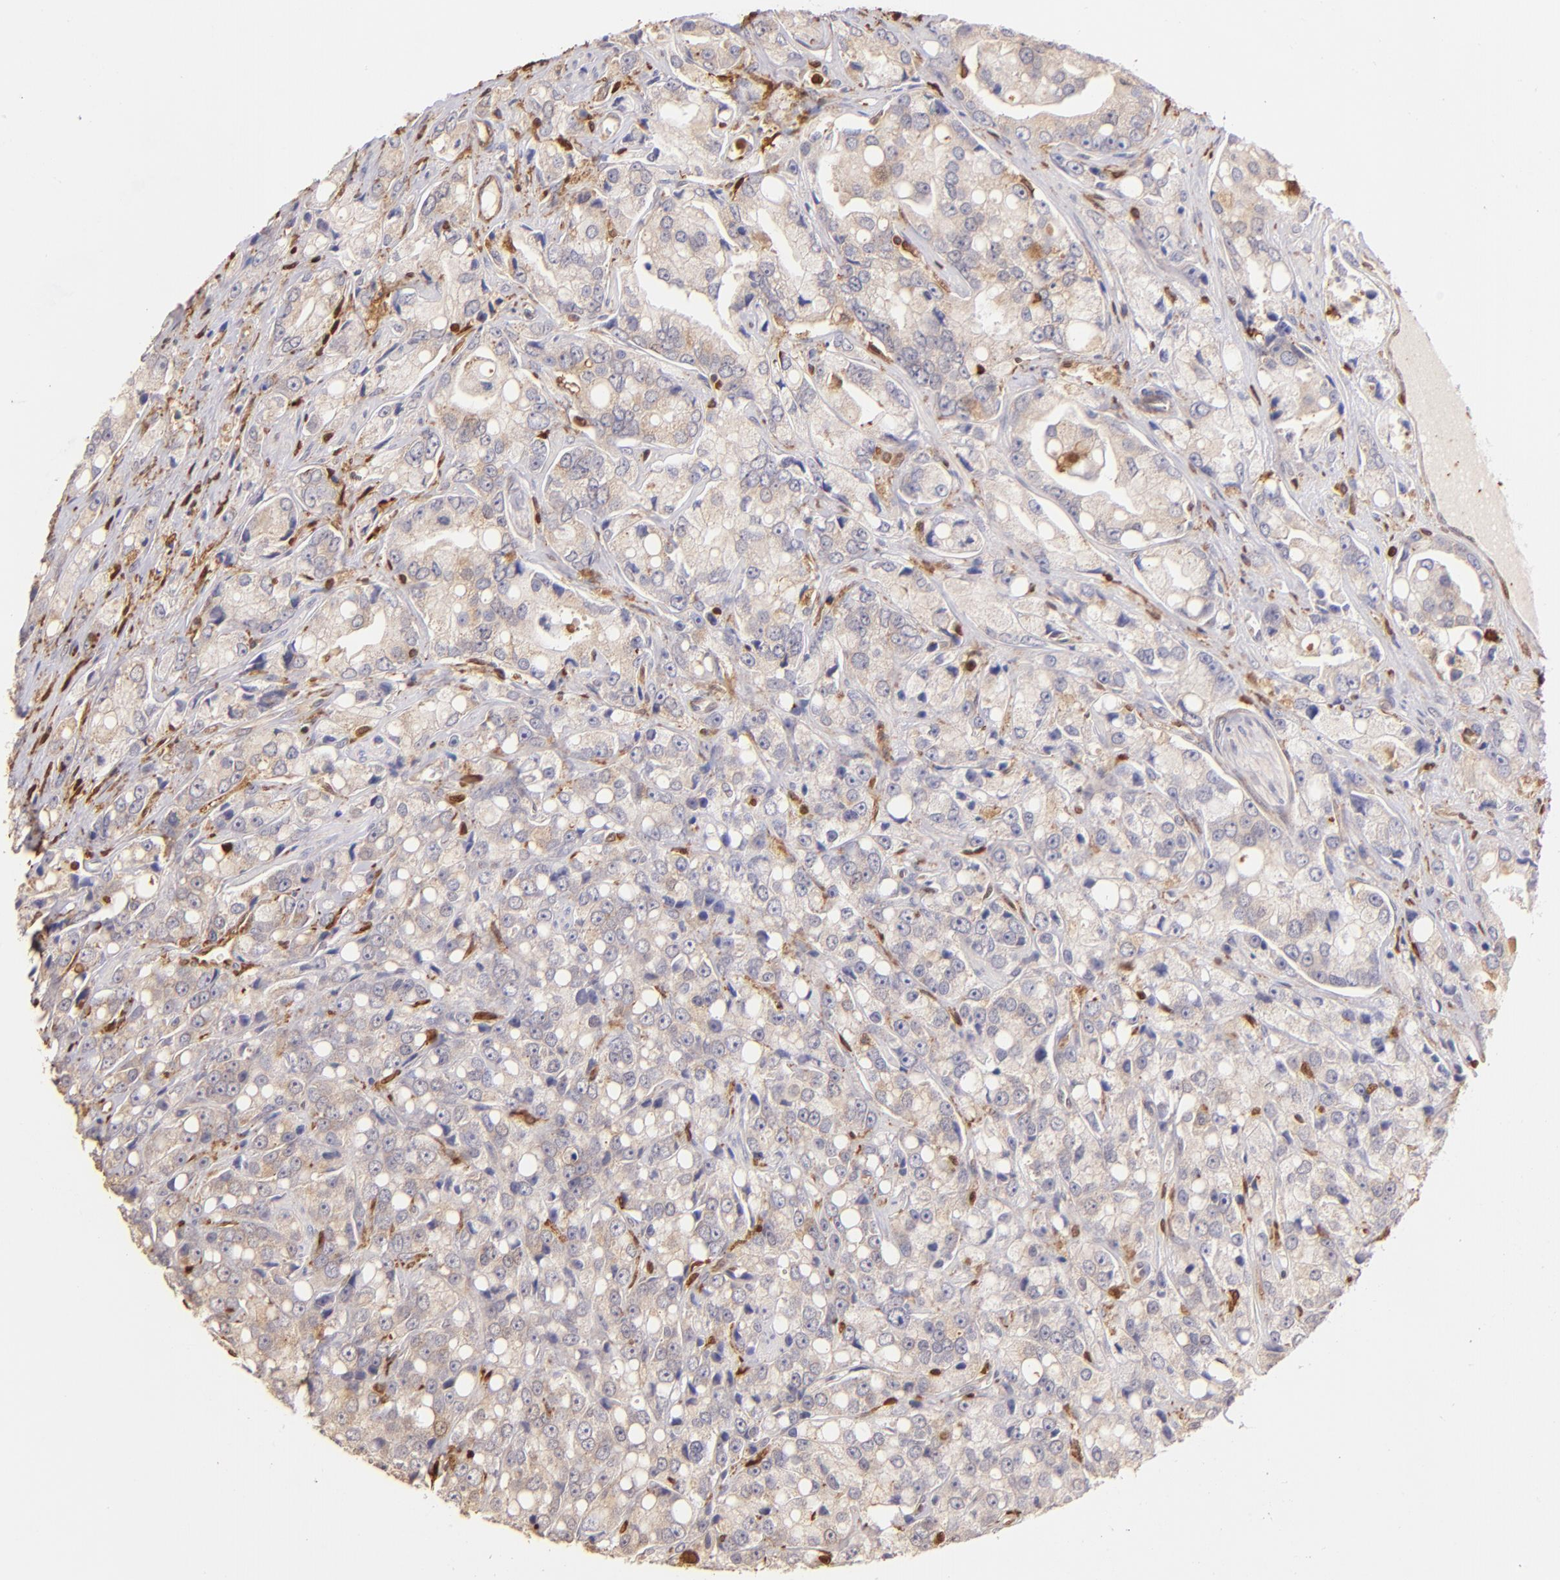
{"staining": {"intensity": "weak", "quantity": ">75%", "location": "cytoplasmic/membranous"}, "tissue": "prostate cancer", "cell_type": "Tumor cells", "image_type": "cancer", "snomed": [{"axis": "morphology", "description": "Adenocarcinoma, High grade"}, {"axis": "topography", "description": "Prostate"}], "caption": "Prostate cancer (high-grade adenocarcinoma) was stained to show a protein in brown. There is low levels of weak cytoplasmic/membranous expression in approximately >75% of tumor cells.", "gene": "BTK", "patient": {"sex": "male", "age": 67}}